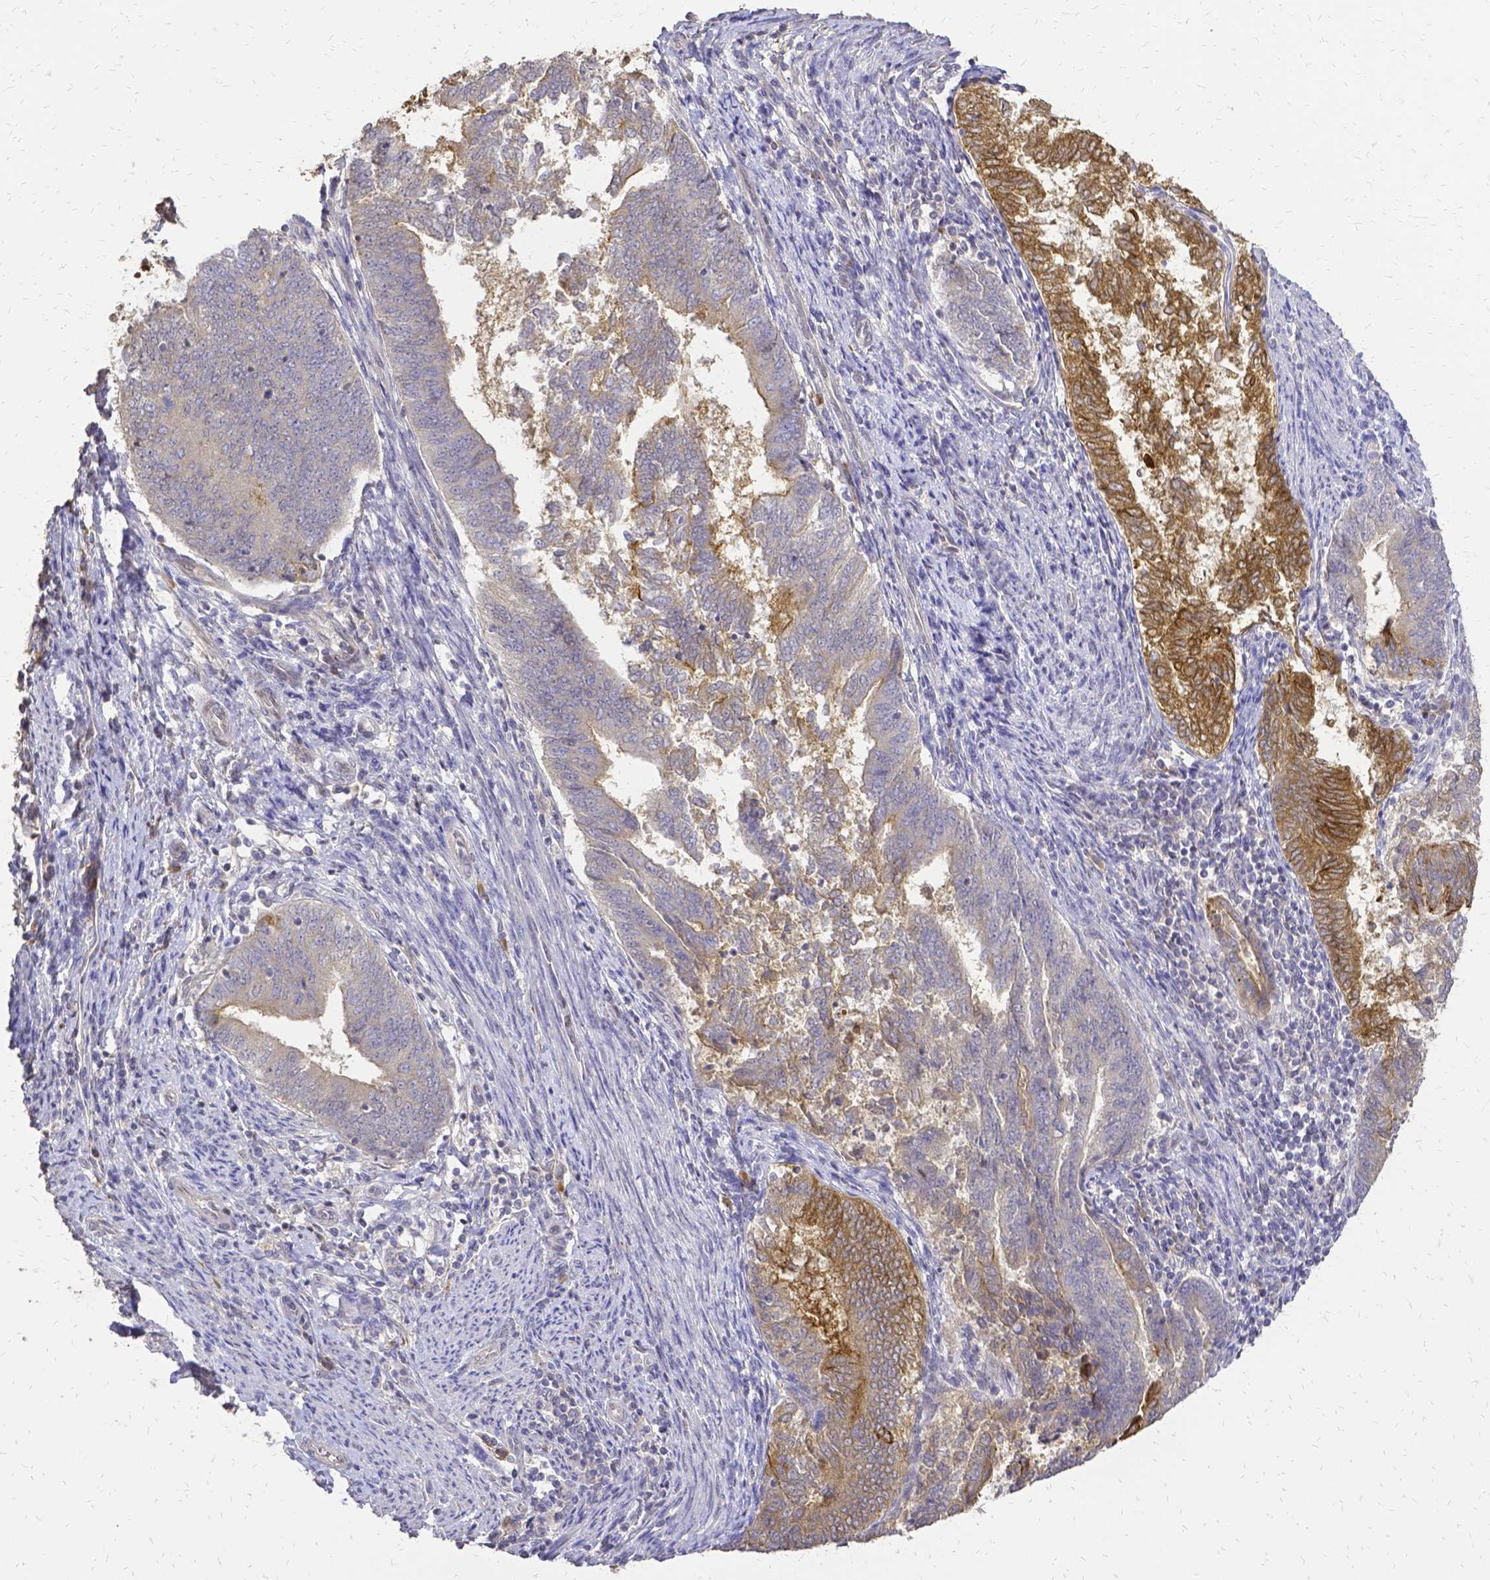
{"staining": {"intensity": "moderate", "quantity": "25%-75%", "location": "cytoplasmic/membranous"}, "tissue": "endometrial cancer", "cell_type": "Tumor cells", "image_type": "cancer", "snomed": [{"axis": "morphology", "description": "Adenocarcinoma, NOS"}, {"axis": "topography", "description": "Endometrium"}], "caption": "This is an image of immunohistochemistry staining of adenocarcinoma (endometrial), which shows moderate positivity in the cytoplasmic/membranous of tumor cells.", "gene": "CIB1", "patient": {"sex": "female", "age": 65}}